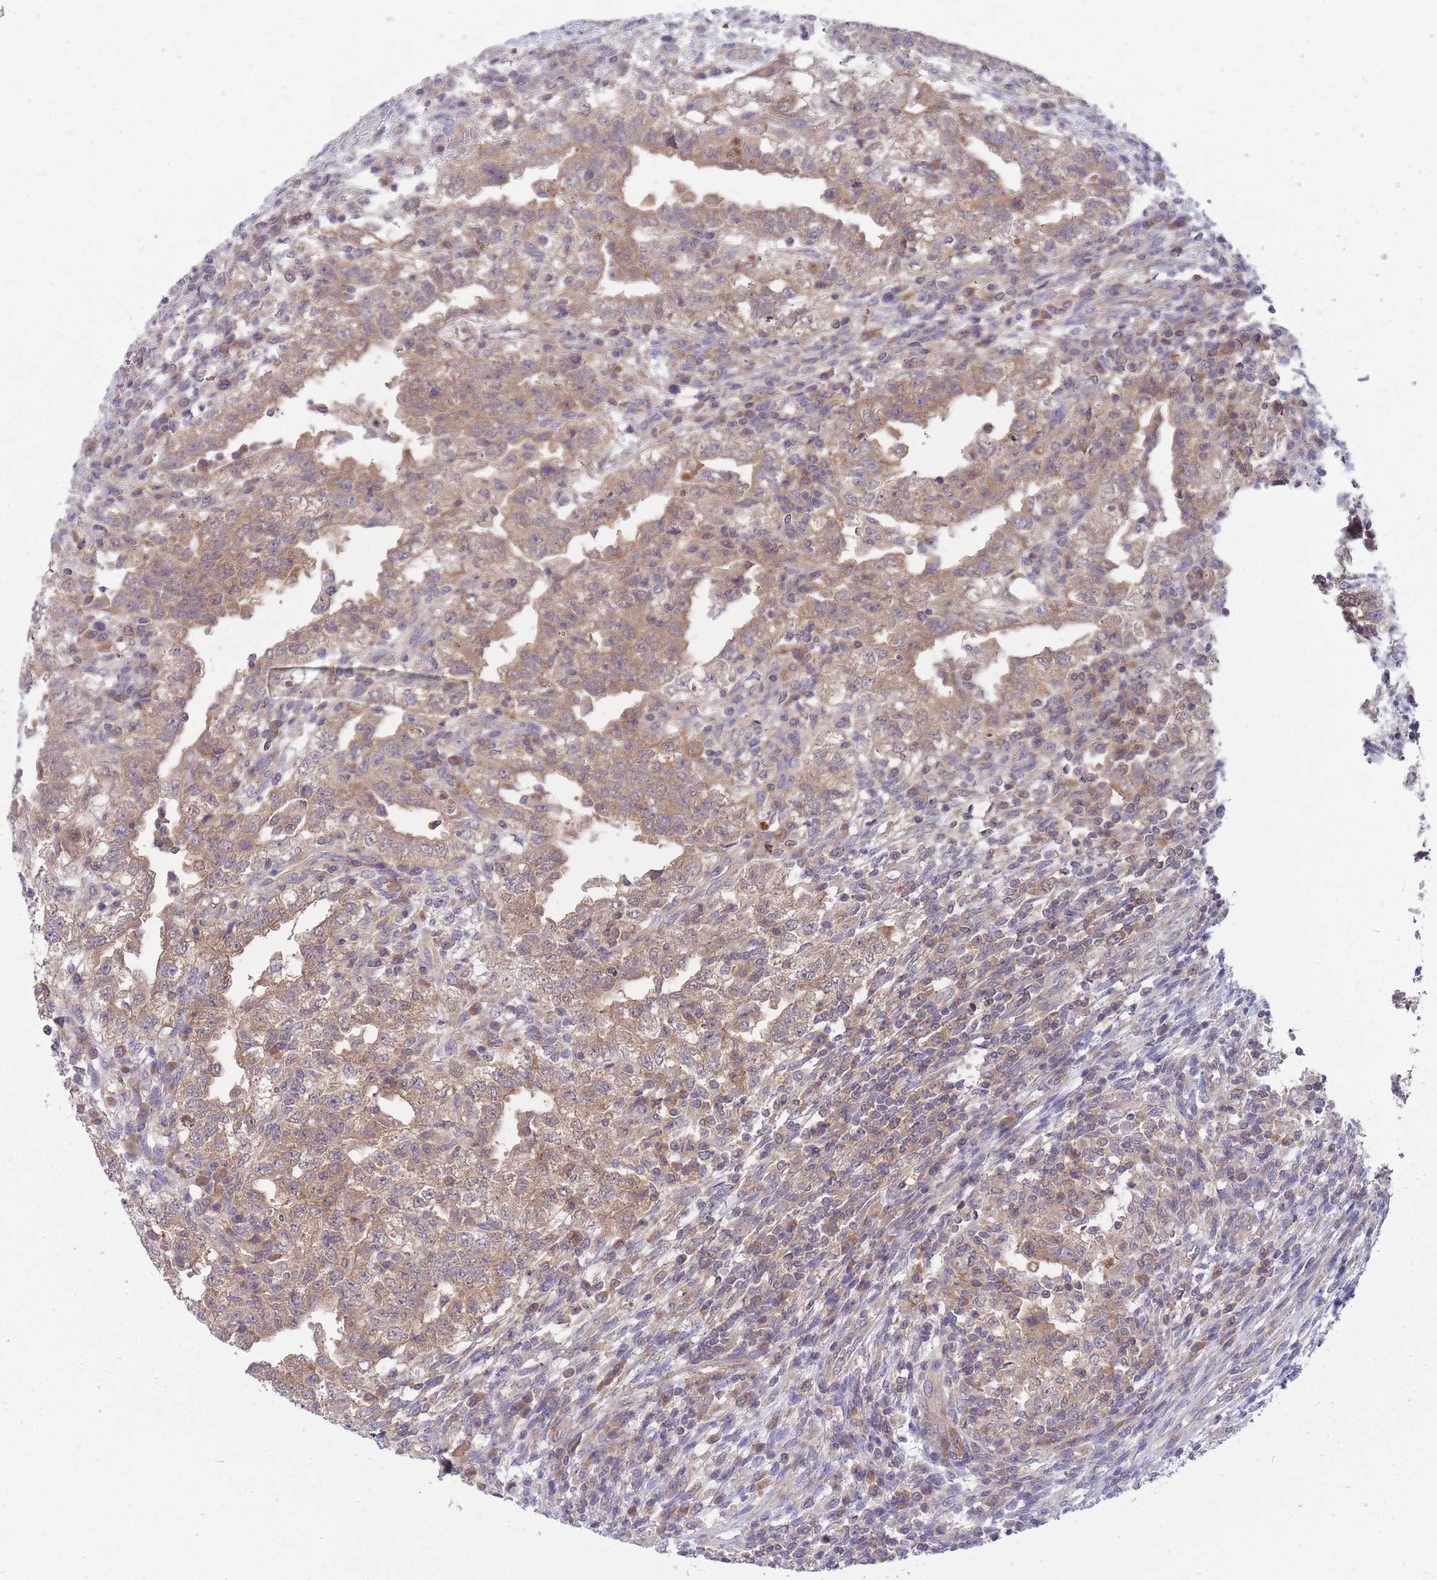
{"staining": {"intensity": "weak", "quantity": ">75%", "location": "cytoplasmic/membranous"}, "tissue": "testis cancer", "cell_type": "Tumor cells", "image_type": "cancer", "snomed": [{"axis": "morphology", "description": "Carcinoma, Embryonal, NOS"}, {"axis": "topography", "description": "Testis"}], "caption": "A high-resolution image shows immunohistochemistry (IHC) staining of embryonal carcinoma (testis), which exhibits weak cytoplasmic/membranous staining in approximately >75% of tumor cells.", "gene": "PFDN6", "patient": {"sex": "male", "age": 26}}